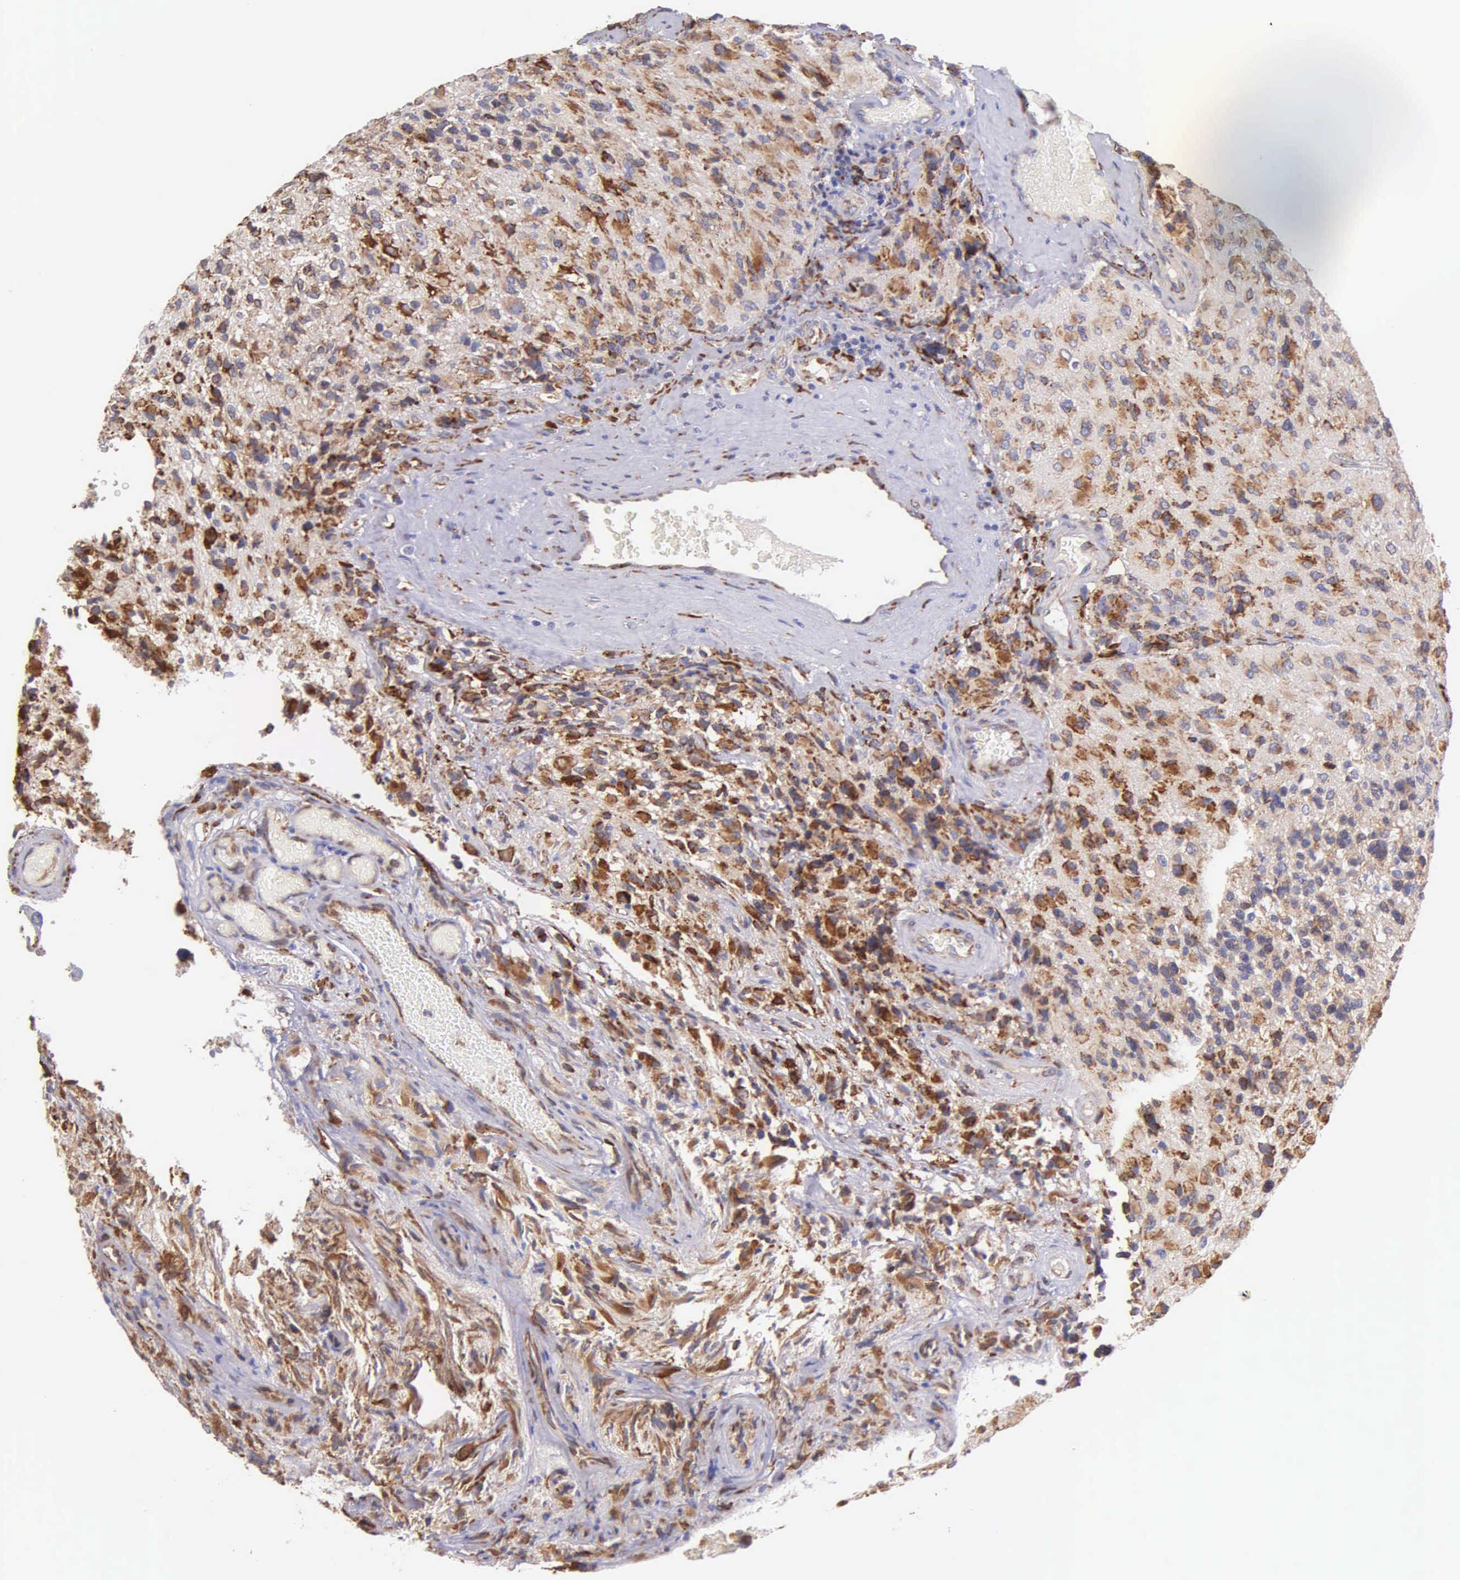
{"staining": {"intensity": "strong", "quantity": ">75%", "location": "cytoplasmic/membranous"}, "tissue": "glioma", "cell_type": "Tumor cells", "image_type": "cancer", "snomed": [{"axis": "morphology", "description": "Glioma, malignant, High grade"}, {"axis": "topography", "description": "Brain"}], "caption": "Immunohistochemistry image of malignant glioma (high-grade) stained for a protein (brown), which exhibits high levels of strong cytoplasmic/membranous expression in about >75% of tumor cells.", "gene": "CKAP4", "patient": {"sex": "male", "age": 69}}